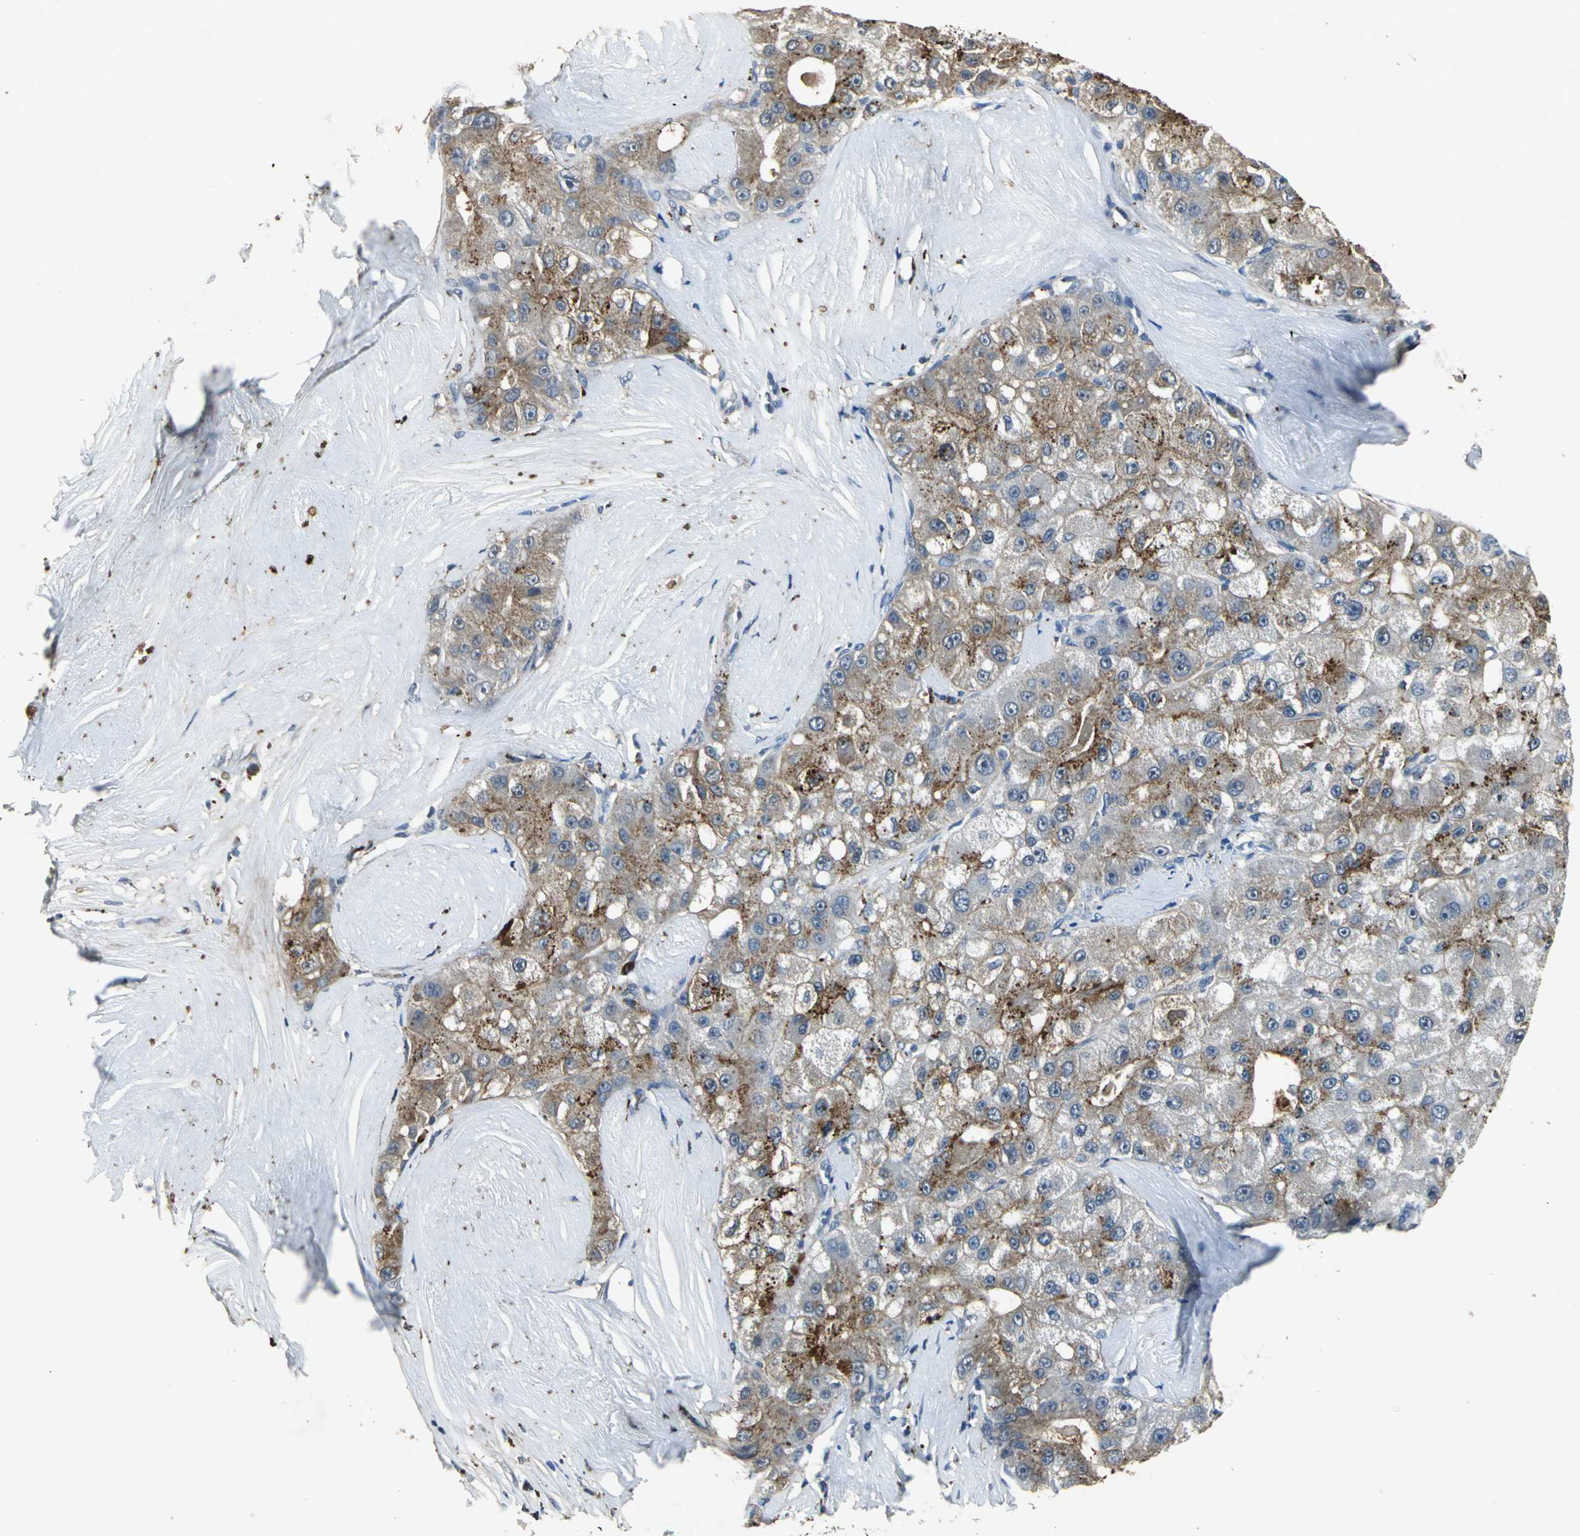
{"staining": {"intensity": "moderate", "quantity": ">75%", "location": "cytoplasmic/membranous"}, "tissue": "liver cancer", "cell_type": "Tumor cells", "image_type": "cancer", "snomed": [{"axis": "morphology", "description": "Carcinoma, Hepatocellular, NOS"}, {"axis": "topography", "description": "Liver"}], "caption": "Liver cancer stained with DAB (3,3'-diaminobenzidine) immunohistochemistry (IHC) shows medium levels of moderate cytoplasmic/membranous staining in about >75% of tumor cells. (IHC, brightfield microscopy, high magnification).", "gene": "OCLN", "patient": {"sex": "male", "age": 80}}